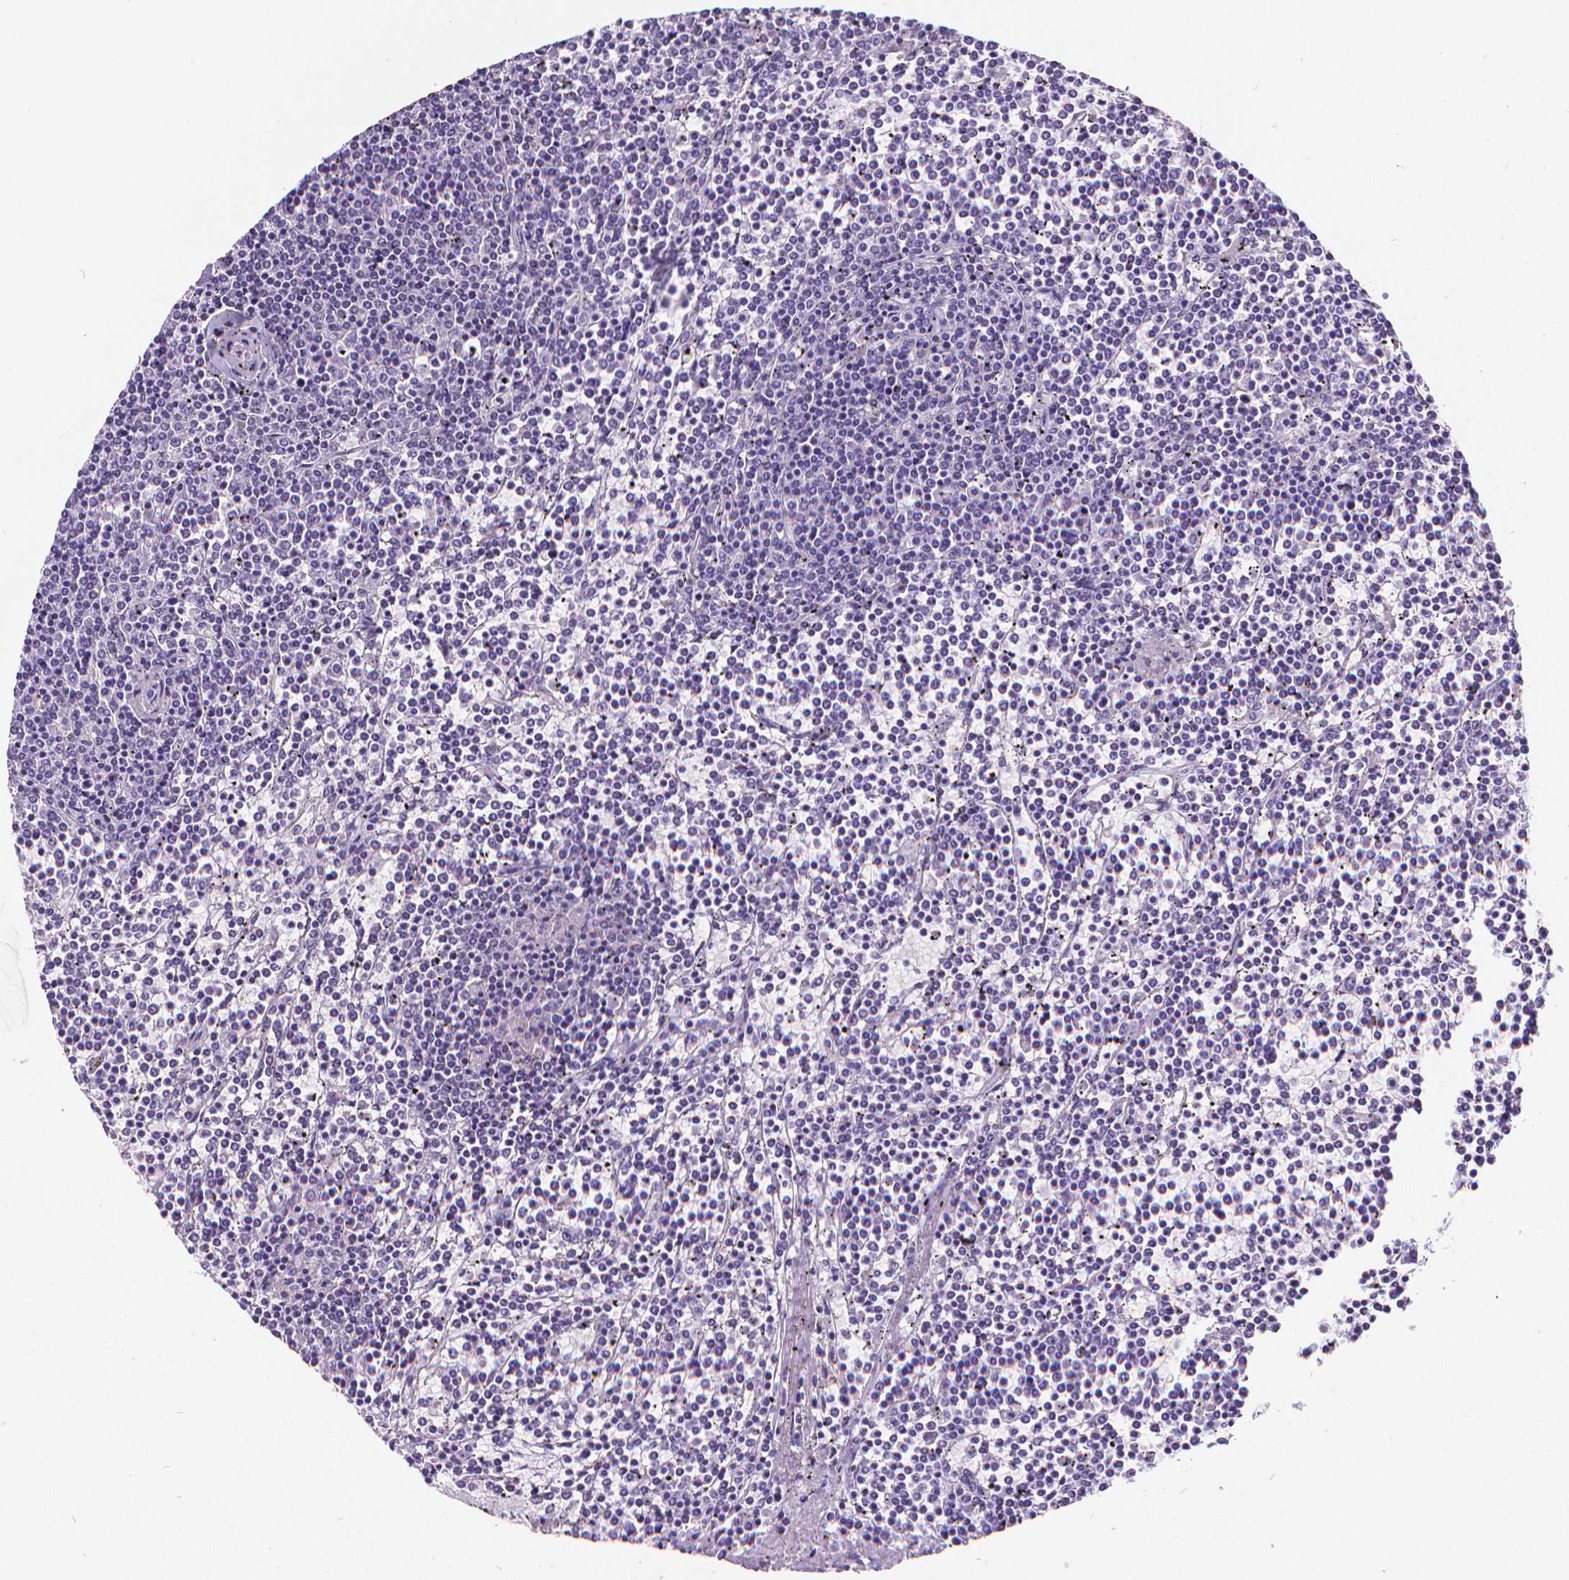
{"staining": {"intensity": "negative", "quantity": "none", "location": "none"}, "tissue": "lymphoma", "cell_type": "Tumor cells", "image_type": "cancer", "snomed": [{"axis": "morphology", "description": "Malignant lymphoma, non-Hodgkin's type, Low grade"}, {"axis": "topography", "description": "Spleen"}], "caption": "Tumor cells are negative for brown protein staining in lymphoma.", "gene": "MEF2C", "patient": {"sex": "female", "age": 19}}